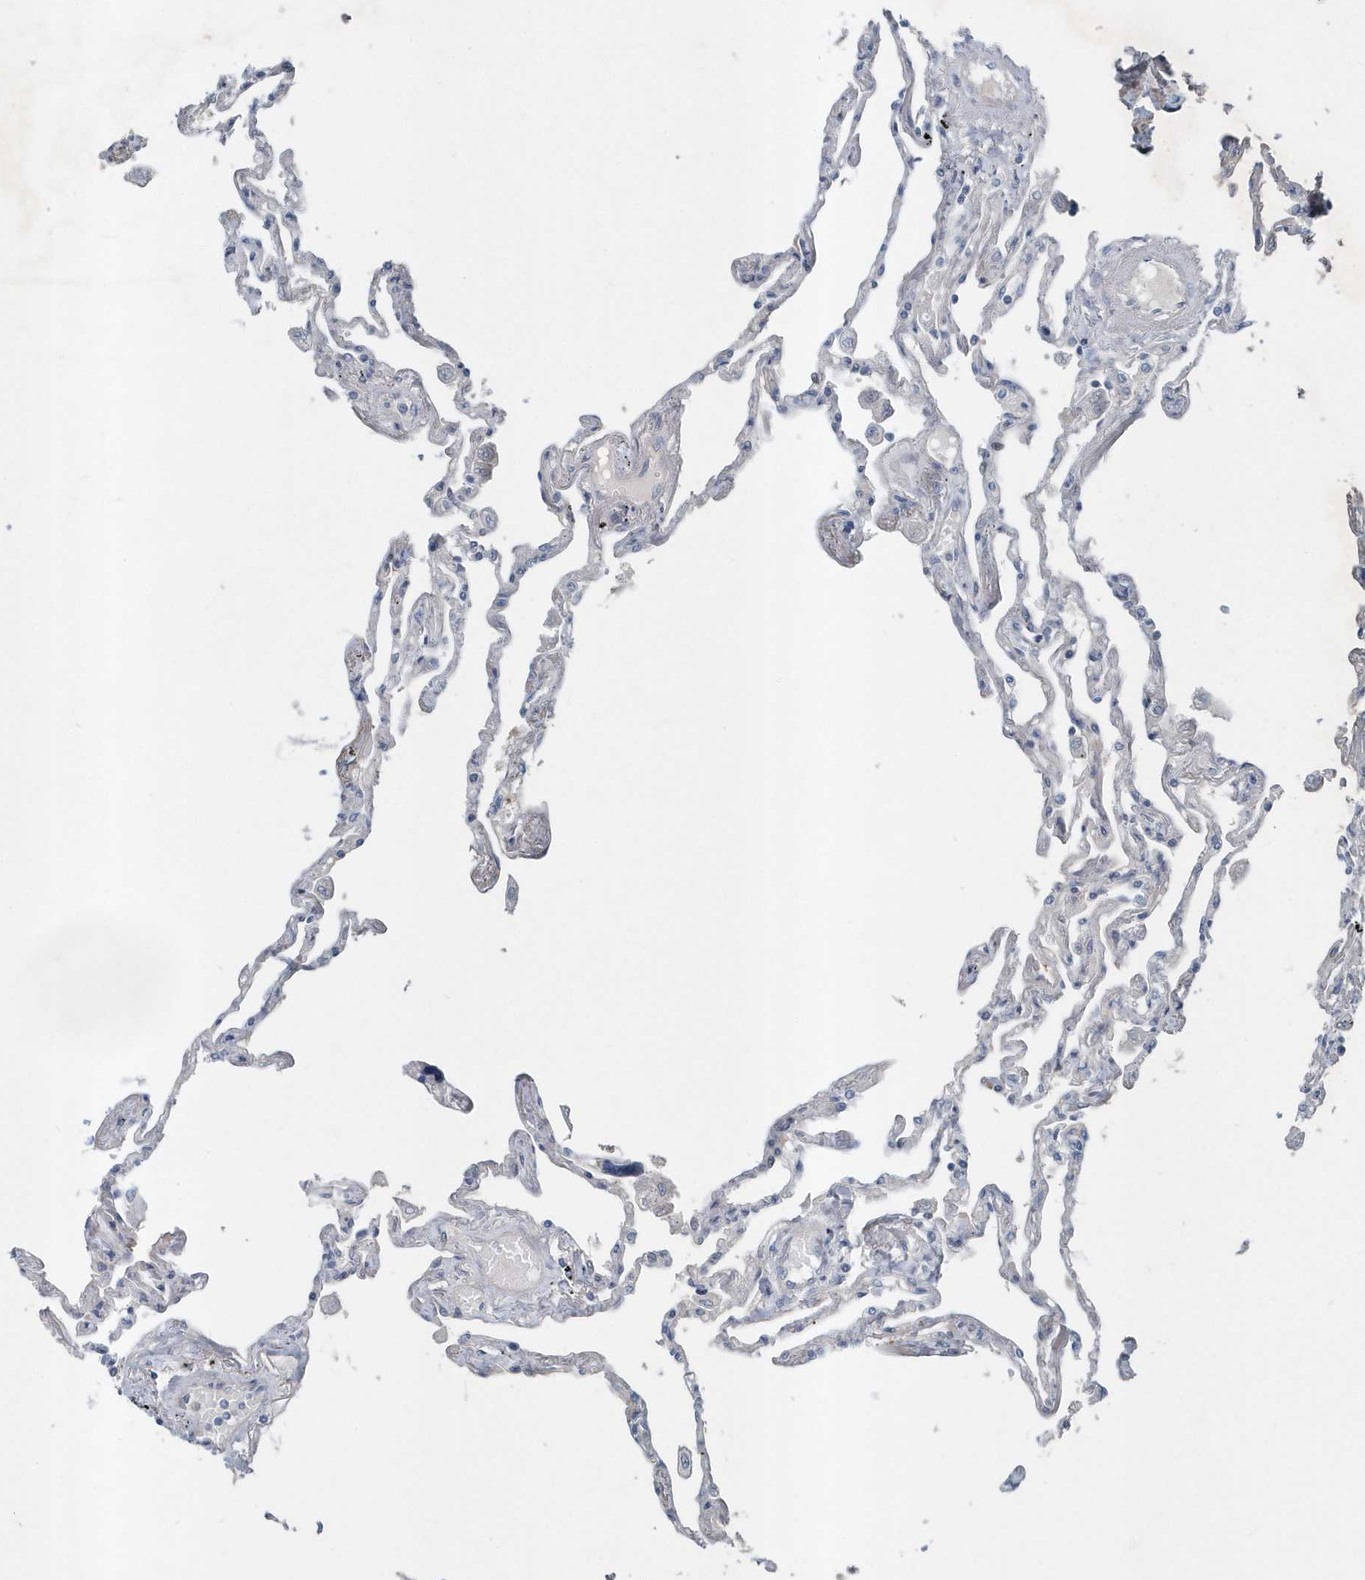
{"staining": {"intensity": "negative", "quantity": "none", "location": "none"}, "tissue": "lung", "cell_type": "Alveolar cells", "image_type": "normal", "snomed": [{"axis": "morphology", "description": "Normal tissue, NOS"}, {"axis": "topography", "description": "Lung"}], "caption": "The photomicrograph shows no significant staining in alveolar cells of lung. Nuclei are stained in blue.", "gene": "MCC", "patient": {"sex": "female", "age": 67}}